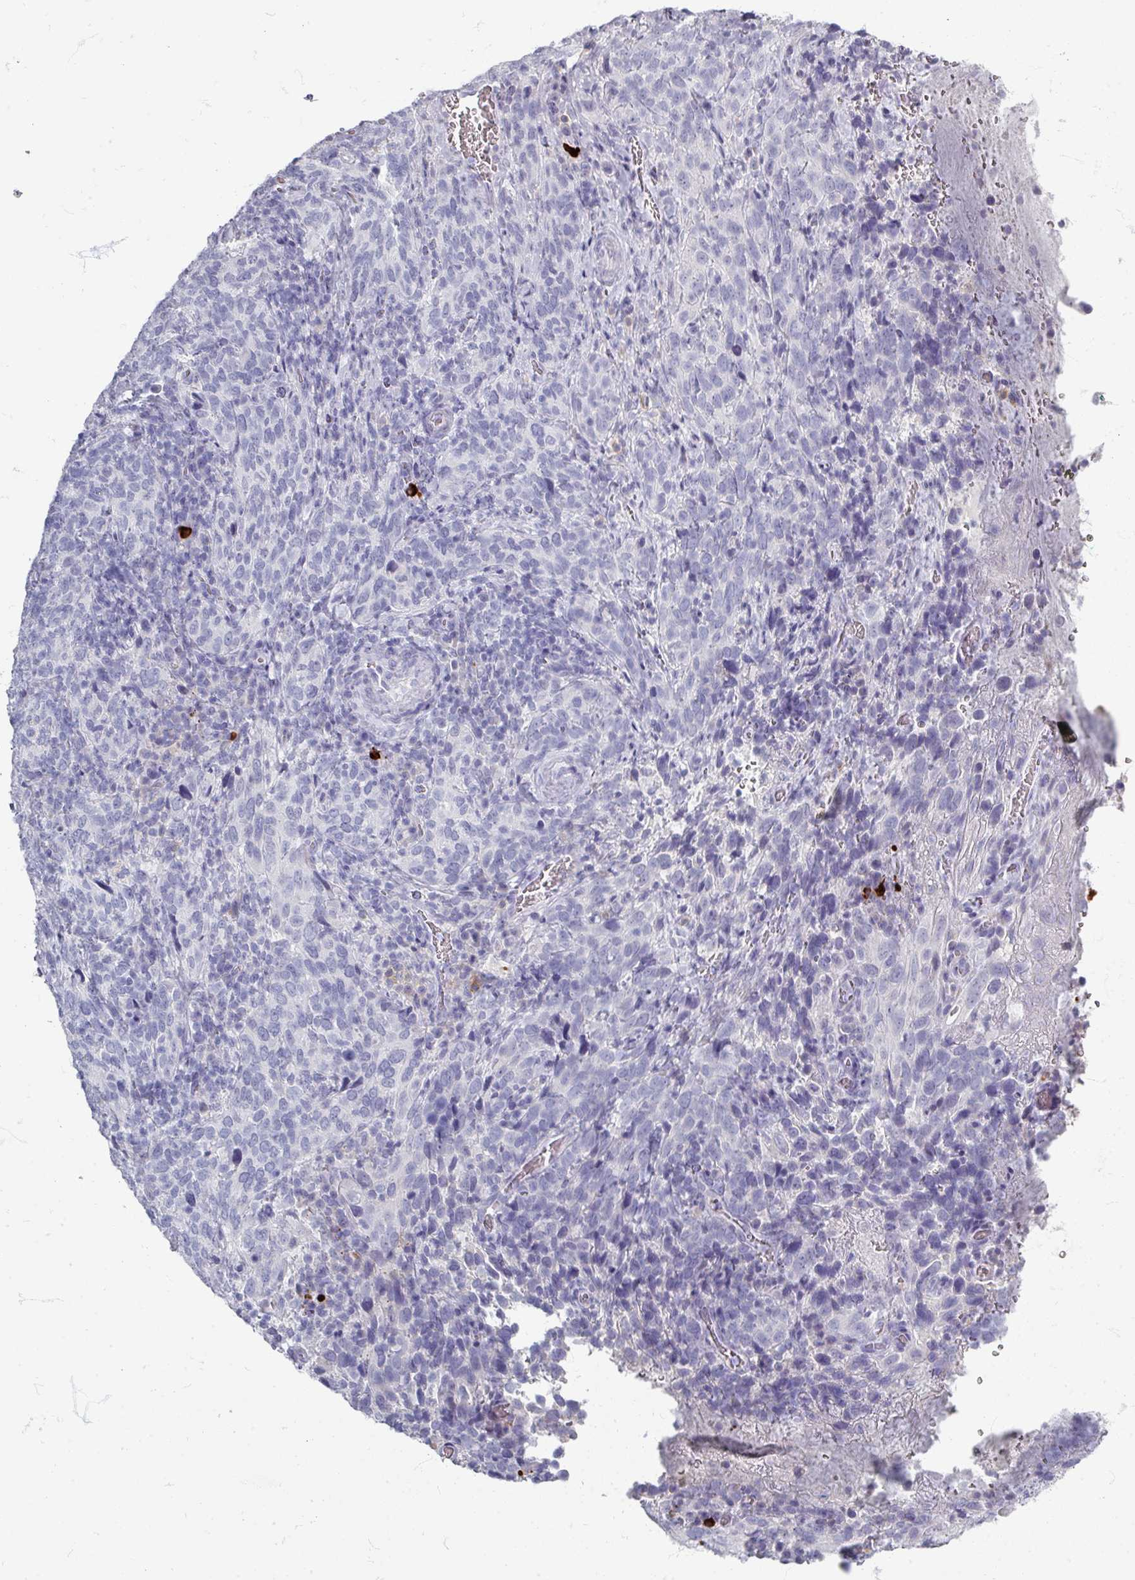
{"staining": {"intensity": "negative", "quantity": "none", "location": "none"}, "tissue": "cervical cancer", "cell_type": "Tumor cells", "image_type": "cancer", "snomed": [{"axis": "morphology", "description": "Squamous cell carcinoma, NOS"}, {"axis": "topography", "description": "Cervix"}], "caption": "The immunohistochemistry image has no significant expression in tumor cells of cervical squamous cell carcinoma tissue.", "gene": "ZNF878", "patient": {"sex": "female", "age": 51}}